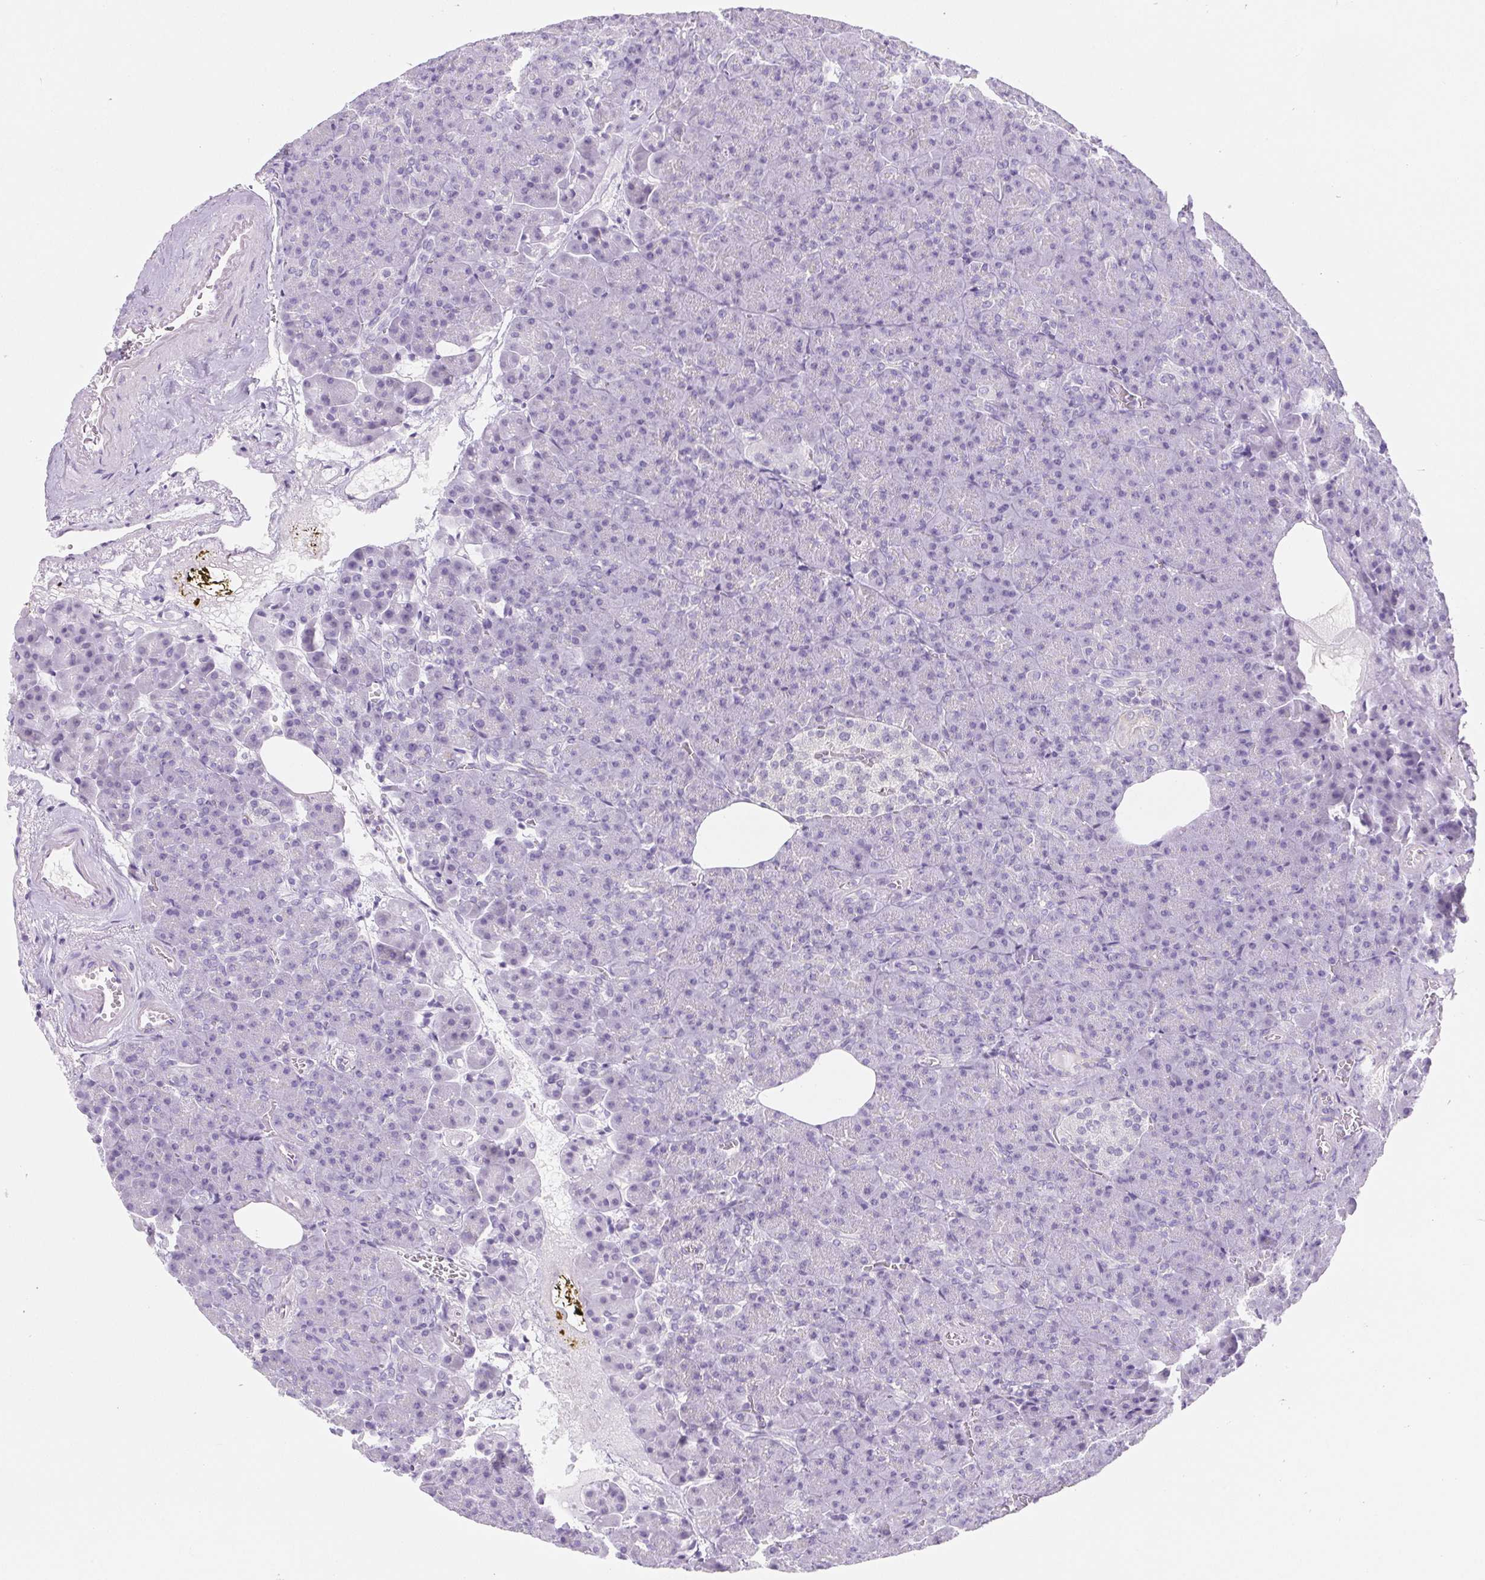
{"staining": {"intensity": "strong", "quantity": "<25%", "location": "cytoplasmic/membranous"}, "tissue": "pancreas", "cell_type": "Exocrine glandular cells", "image_type": "normal", "snomed": [{"axis": "morphology", "description": "Normal tissue, NOS"}, {"axis": "topography", "description": "Pancreas"}], "caption": "Benign pancreas exhibits strong cytoplasmic/membranous expression in about <25% of exocrine glandular cells The staining was performed using DAB (3,3'-diaminobenzidine) to visualize the protein expression in brown, while the nuclei were stained in blue with hematoxylin (Magnification: 20x)..", "gene": "BCAS1", "patient": {"sex": "female", "age": 74}}